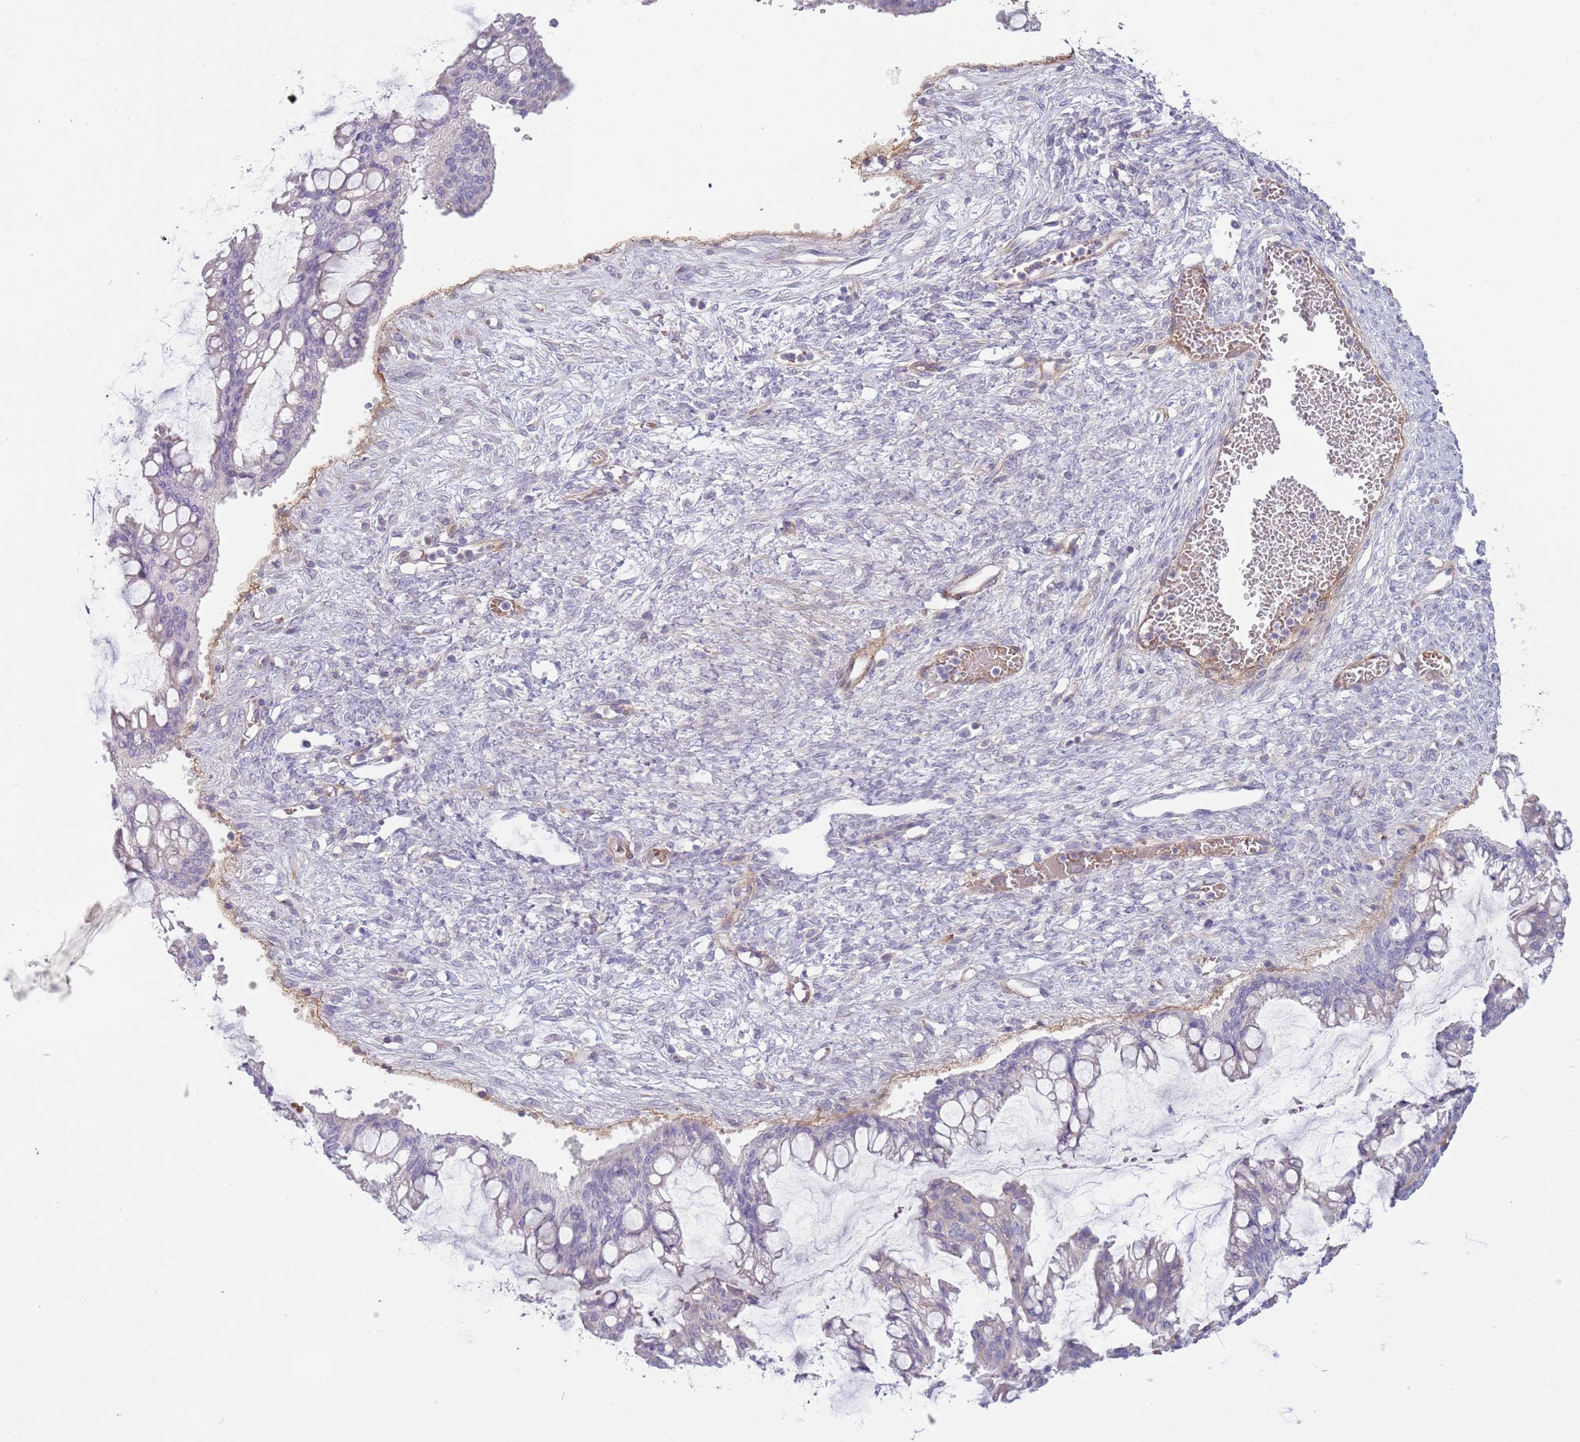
{"staining": {"intensity": "negative", "quantity": "none", "location": "none"}, "tissue": "ovarian cancer", "cell_type": "Tumor cells", "image_type": "cancer", "snomed": [{"axis": "morphology", "description": "Cystadenocarcinoma, mucinous, NOS"}, {"axis": "topography", "description": "Ovary"}], "caption": "Immunohistochemistry (IHC) of human ovarian cancer reveals no expression in tumor cells.", "gene": "TINAGL1", "patient": {"sex": "female", "age": 73}}